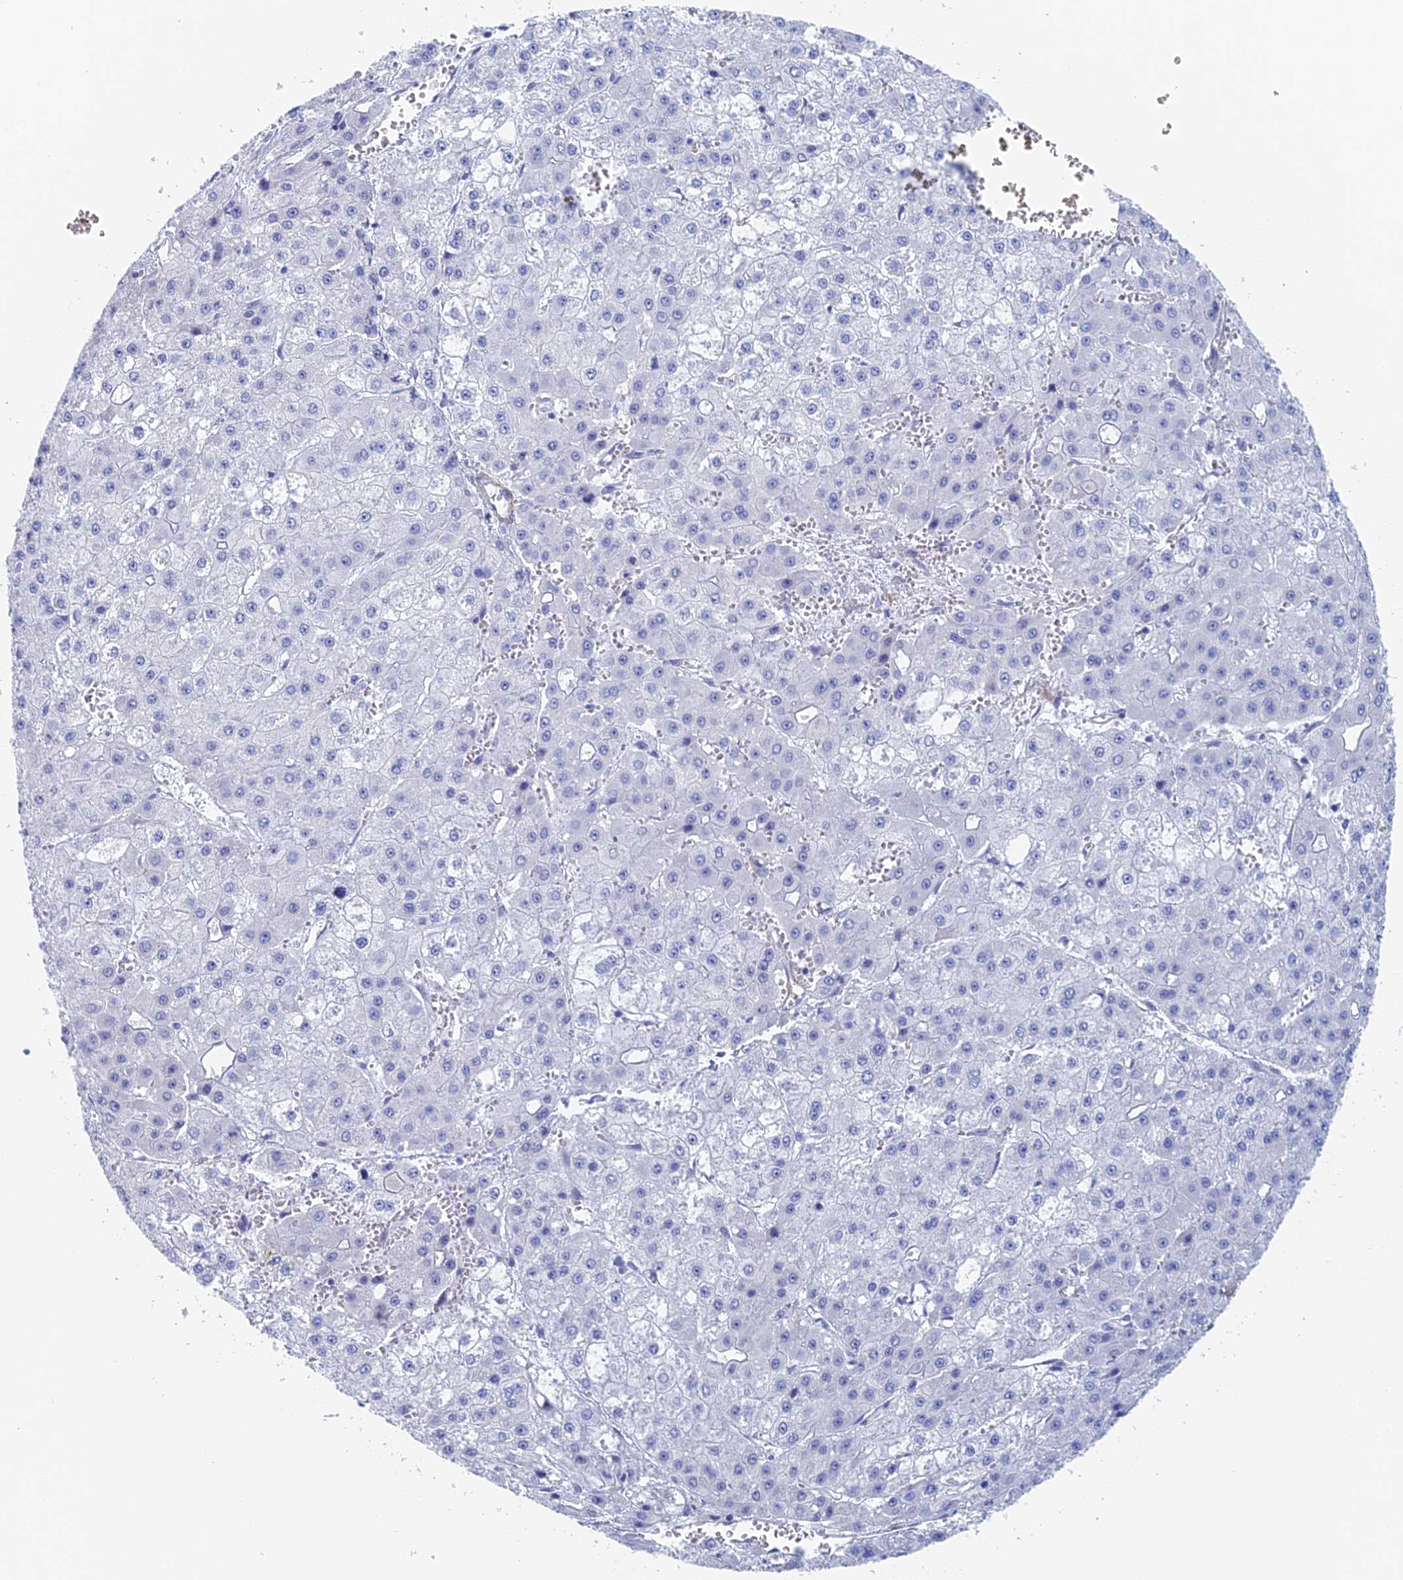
{"staining": {"intensity": "negative", "quantity": "none", "location": "none"}, "tissue": "liver cancer", "cell_type": "Tumor cells", "image_type": "cancer", "snomed": [{"axis": "morphology", "description": "Carcinoma, Hepatocellular, NOS"}, {"axis": "topography", "description": "Liver"}], "caption": "Protein analysis of liver cancer reveals no significant staining in tumor cells. (DAB (3,3'-diaminobenzidine) IHC with hematoxylin counter stain).", "gene": "KCNK18", "patient": {"sex": "male", "age": 47}}